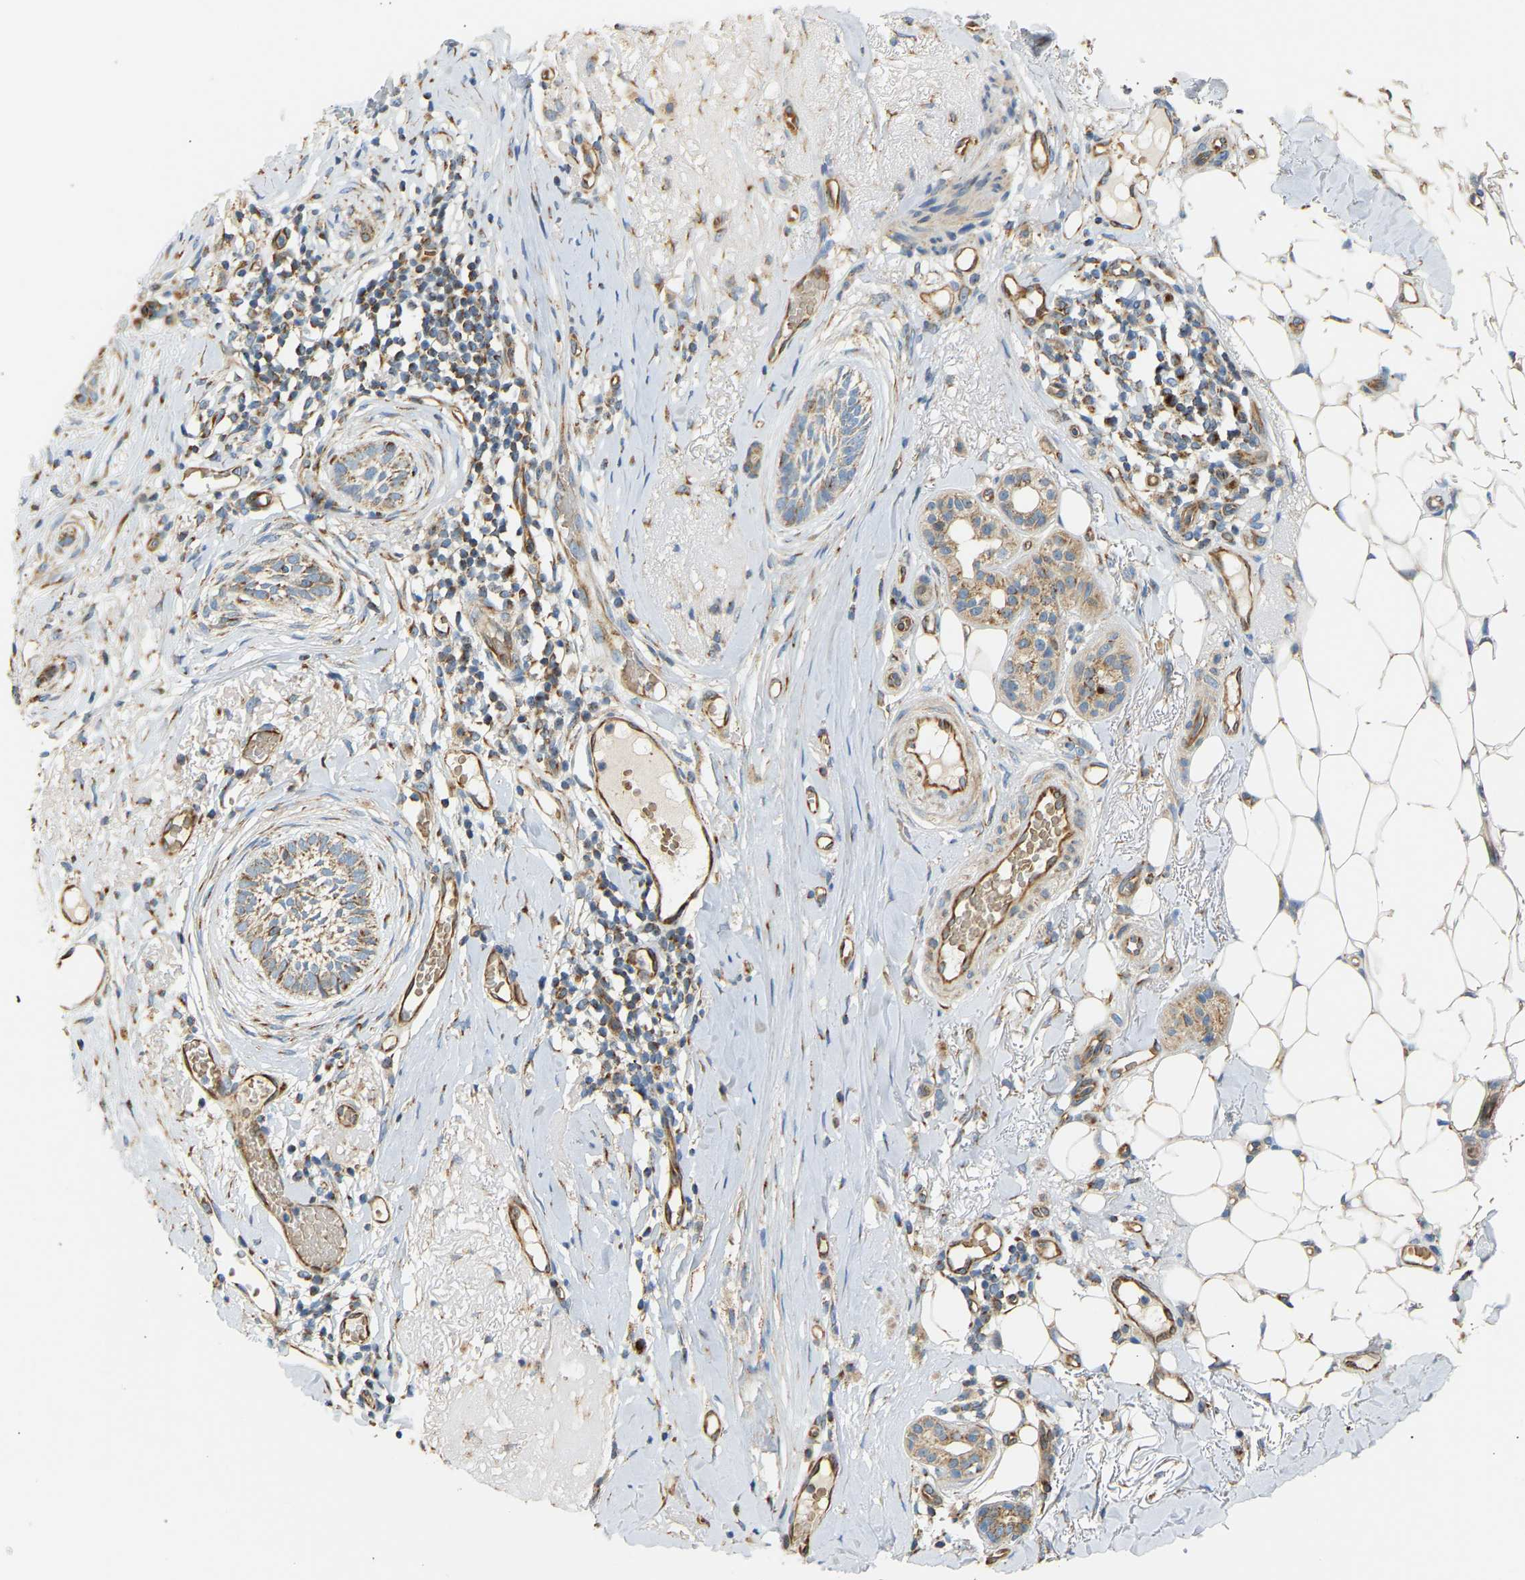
{"staining": {"intensity": "moderate", "quantity": ">75%", "location": "cytoplasmic/membranous"}, "tissue": "skin cancer", "cell_type": "Tumor cells", "image_type": "cancer", "snomed": [{"axis": "morphology", "description": "Basal cell carcinoma"}, {"axis": "topography", "description": "Skin"}], "caption": "DAB immunohistochemical staining of human skin cancer displays moderate cytoplasmic/membranous protein positivity in approximately >75% of tumor cells. (DAB (3,3'-diaminobenzidine) IHC, brown staining for protein, blue staining for nuclei).", "gene": "YIPF2", "patient": {"sex": "female", "age": 88}}